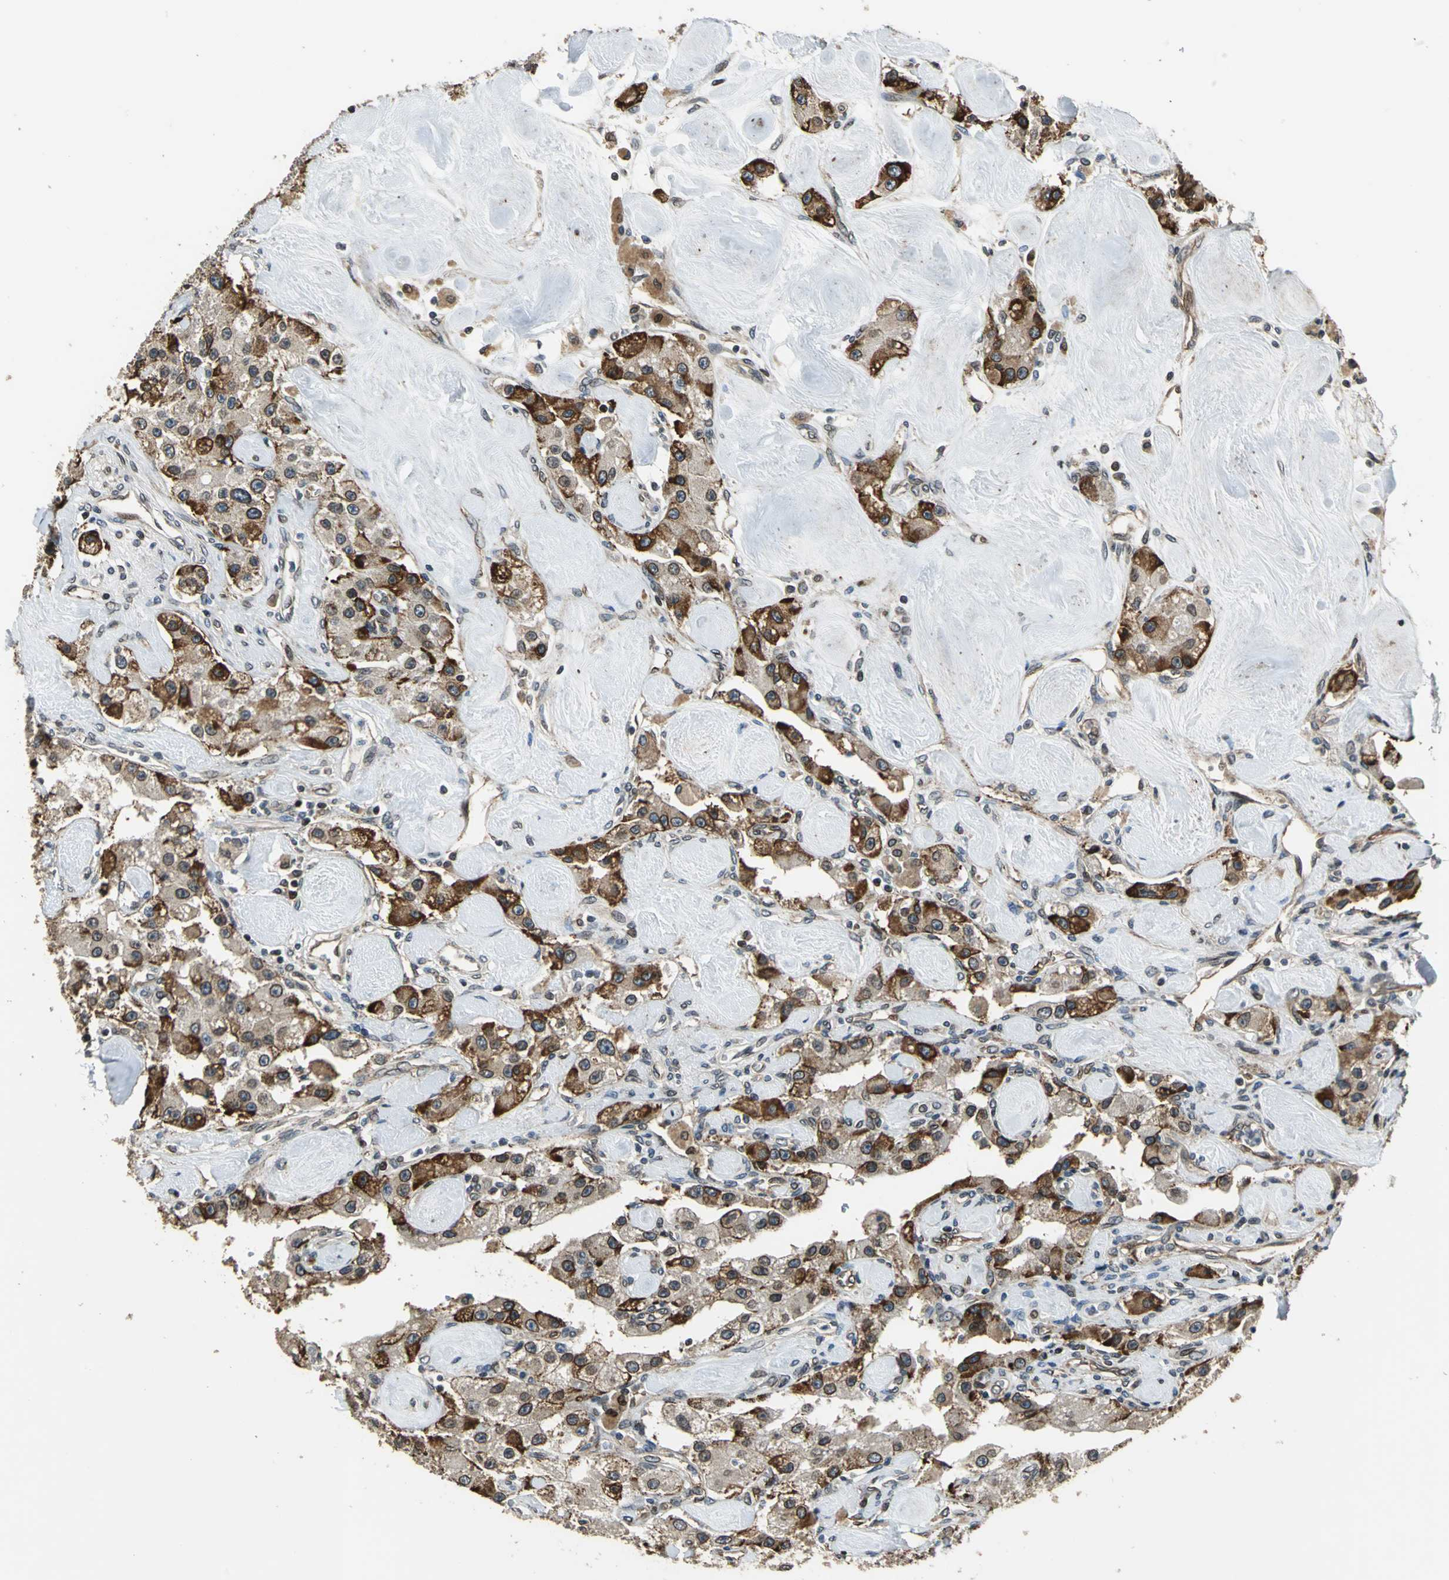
{"staining": {"intensity": "strong", "quantity": "25%-75%", "location": "cytoplasmic/membranous"}, "tissue": "carcinoid", "cell_type": "Tumor cells", "image_type": "cancer", "snomed": [{"axis": "morphology", "description": "Carcinoid, malignant, NOS"}, {"axis": "topography", "description": "Pancreas"}], "caption": "Immunohistochemical staining of carcinoid displays high levels of strong cytoplasmic/membranous staining in approximately 25%-75% of tumor cells.", "gene": "BRIP1", "patient": {"sex": "male", "age": 41}}